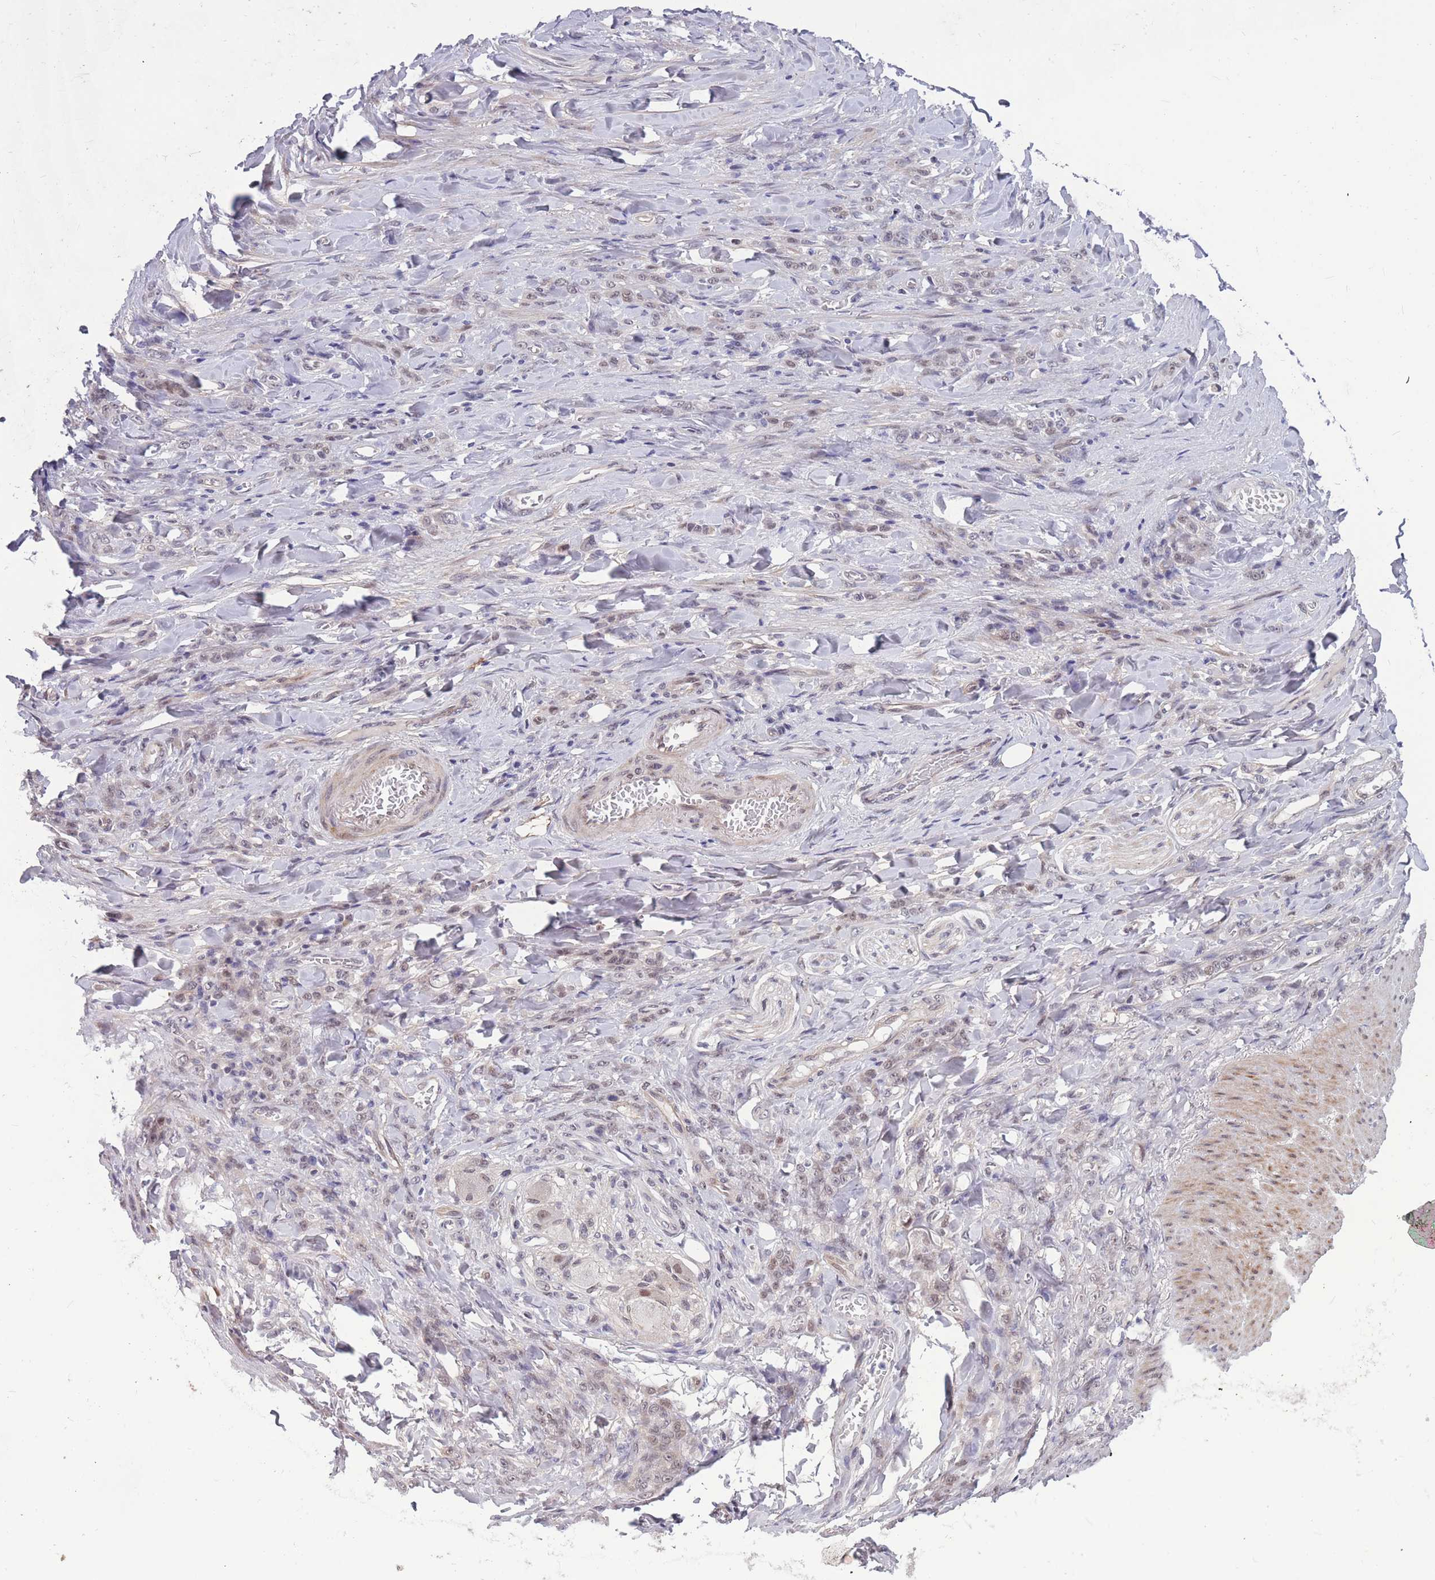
{"staining": {"intensity": "negative", "quantity": "none", "location": "none"}, "tissue": "stomach cancer", "cell_type": "Tumor cells", "image_type": "cancer", "snomed": [{"axis": "morphology", "description": "Normal tissue, NOS"}, {"axis": "morphology", "description": "Adenocarcinoma, NOS"}, {"axis": "topography", "description": "Stomach"}], "caption": "Immunohistochemical staining of human stomach cancer reveals no significant expression in tumor cells.", "gene": "BCL9L", "patient": {"sex": "male", "age": 82}}